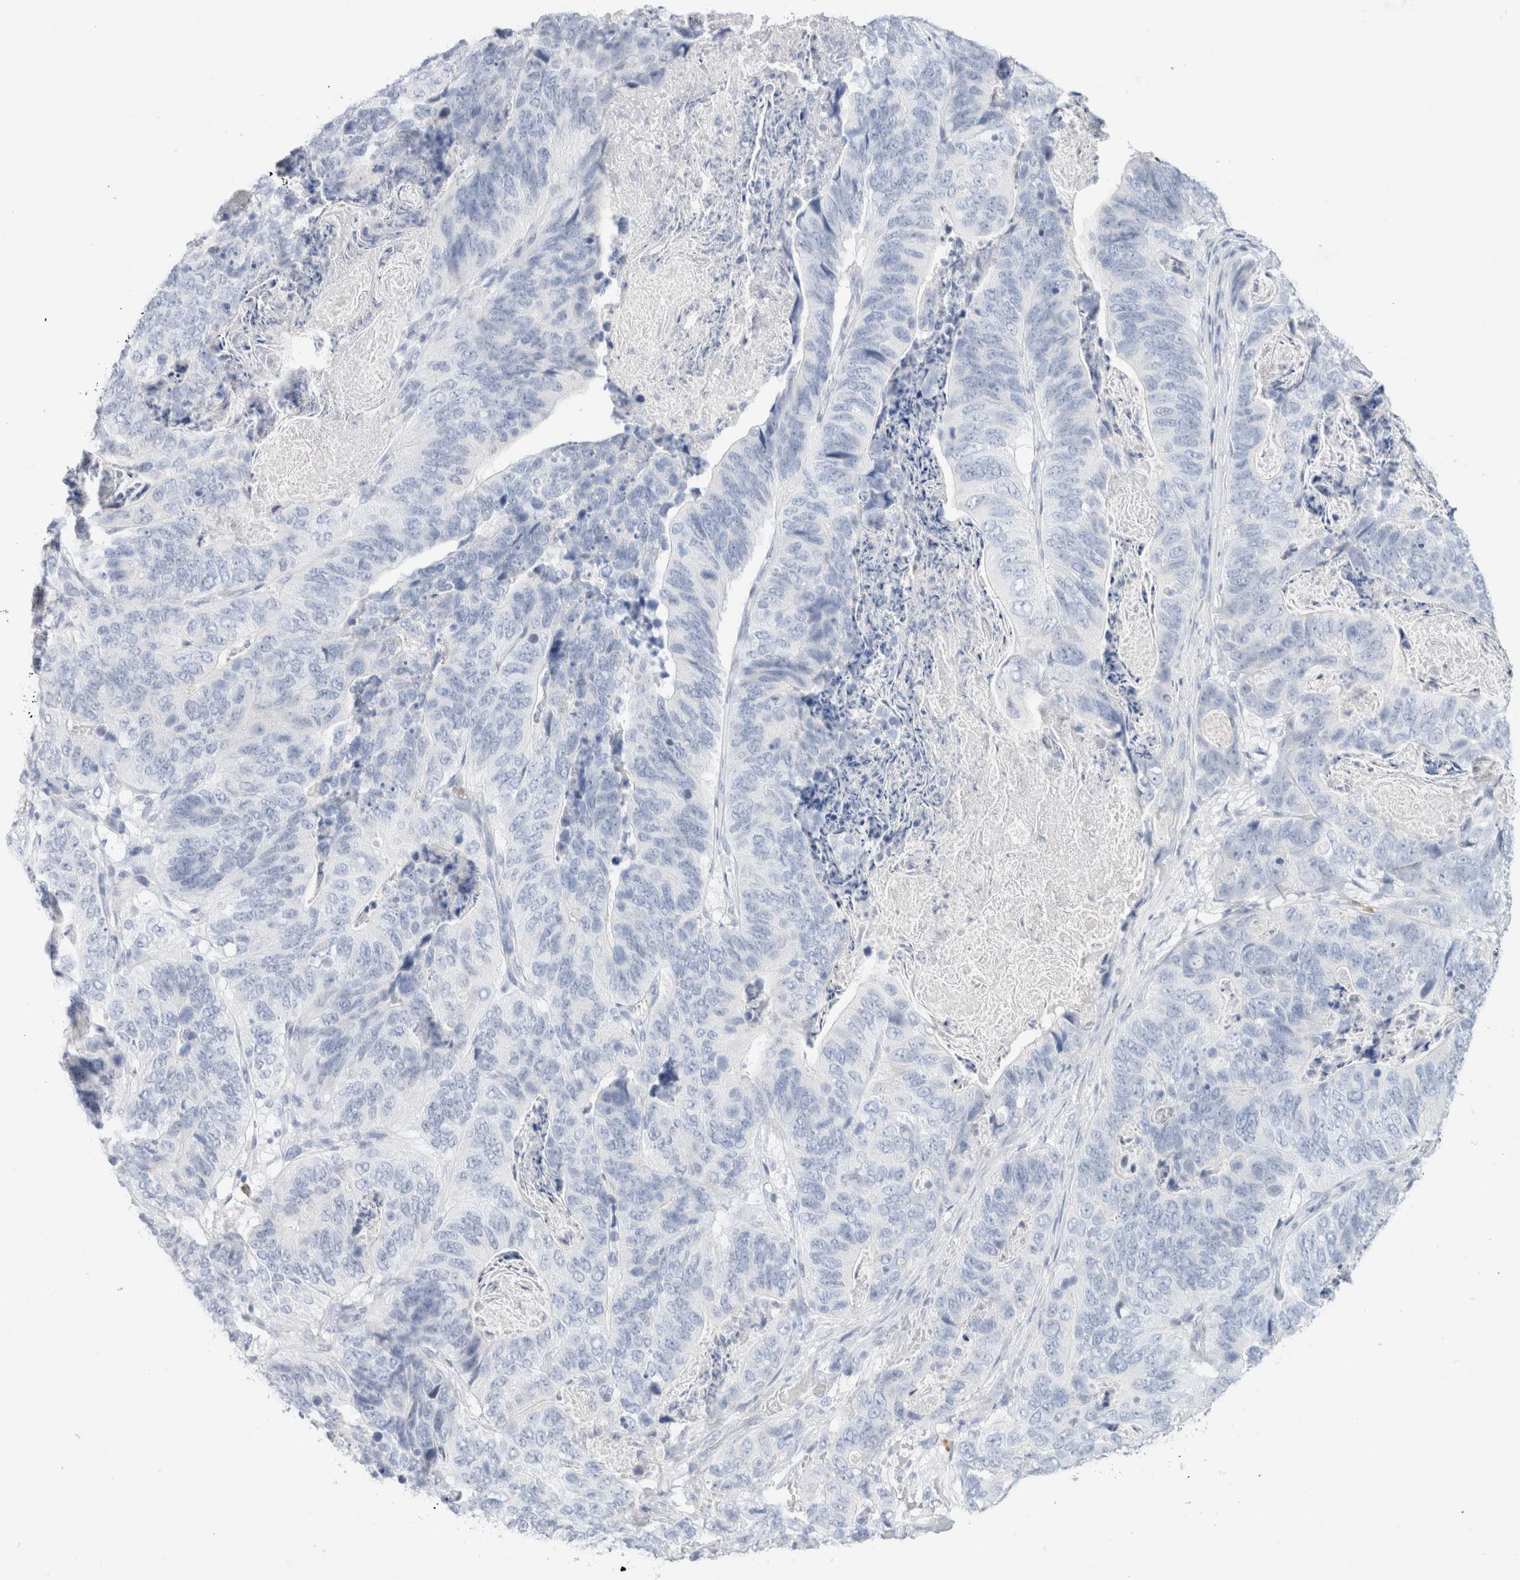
{"staining": {"intensity": "negative", "quantity": "none", "location": "none"}, "tissue": "stomach cancer", "cell_type": "Tumor cells", "image_type": "cancer", "snomed": [{"axis": "morphology", "description": "Normal tissue, NOS"}, {"axis": "morphology", "description": "Adenocarcinoma, NOS"}, {"axis": "topography", "description": "Stomach"}], "caption": "Tumor cells are negative for brown protein staining in stomach cancer (adenocarcinoma).", "gene": "ARG1", "patient": {"sex": "female", "age": 89}}